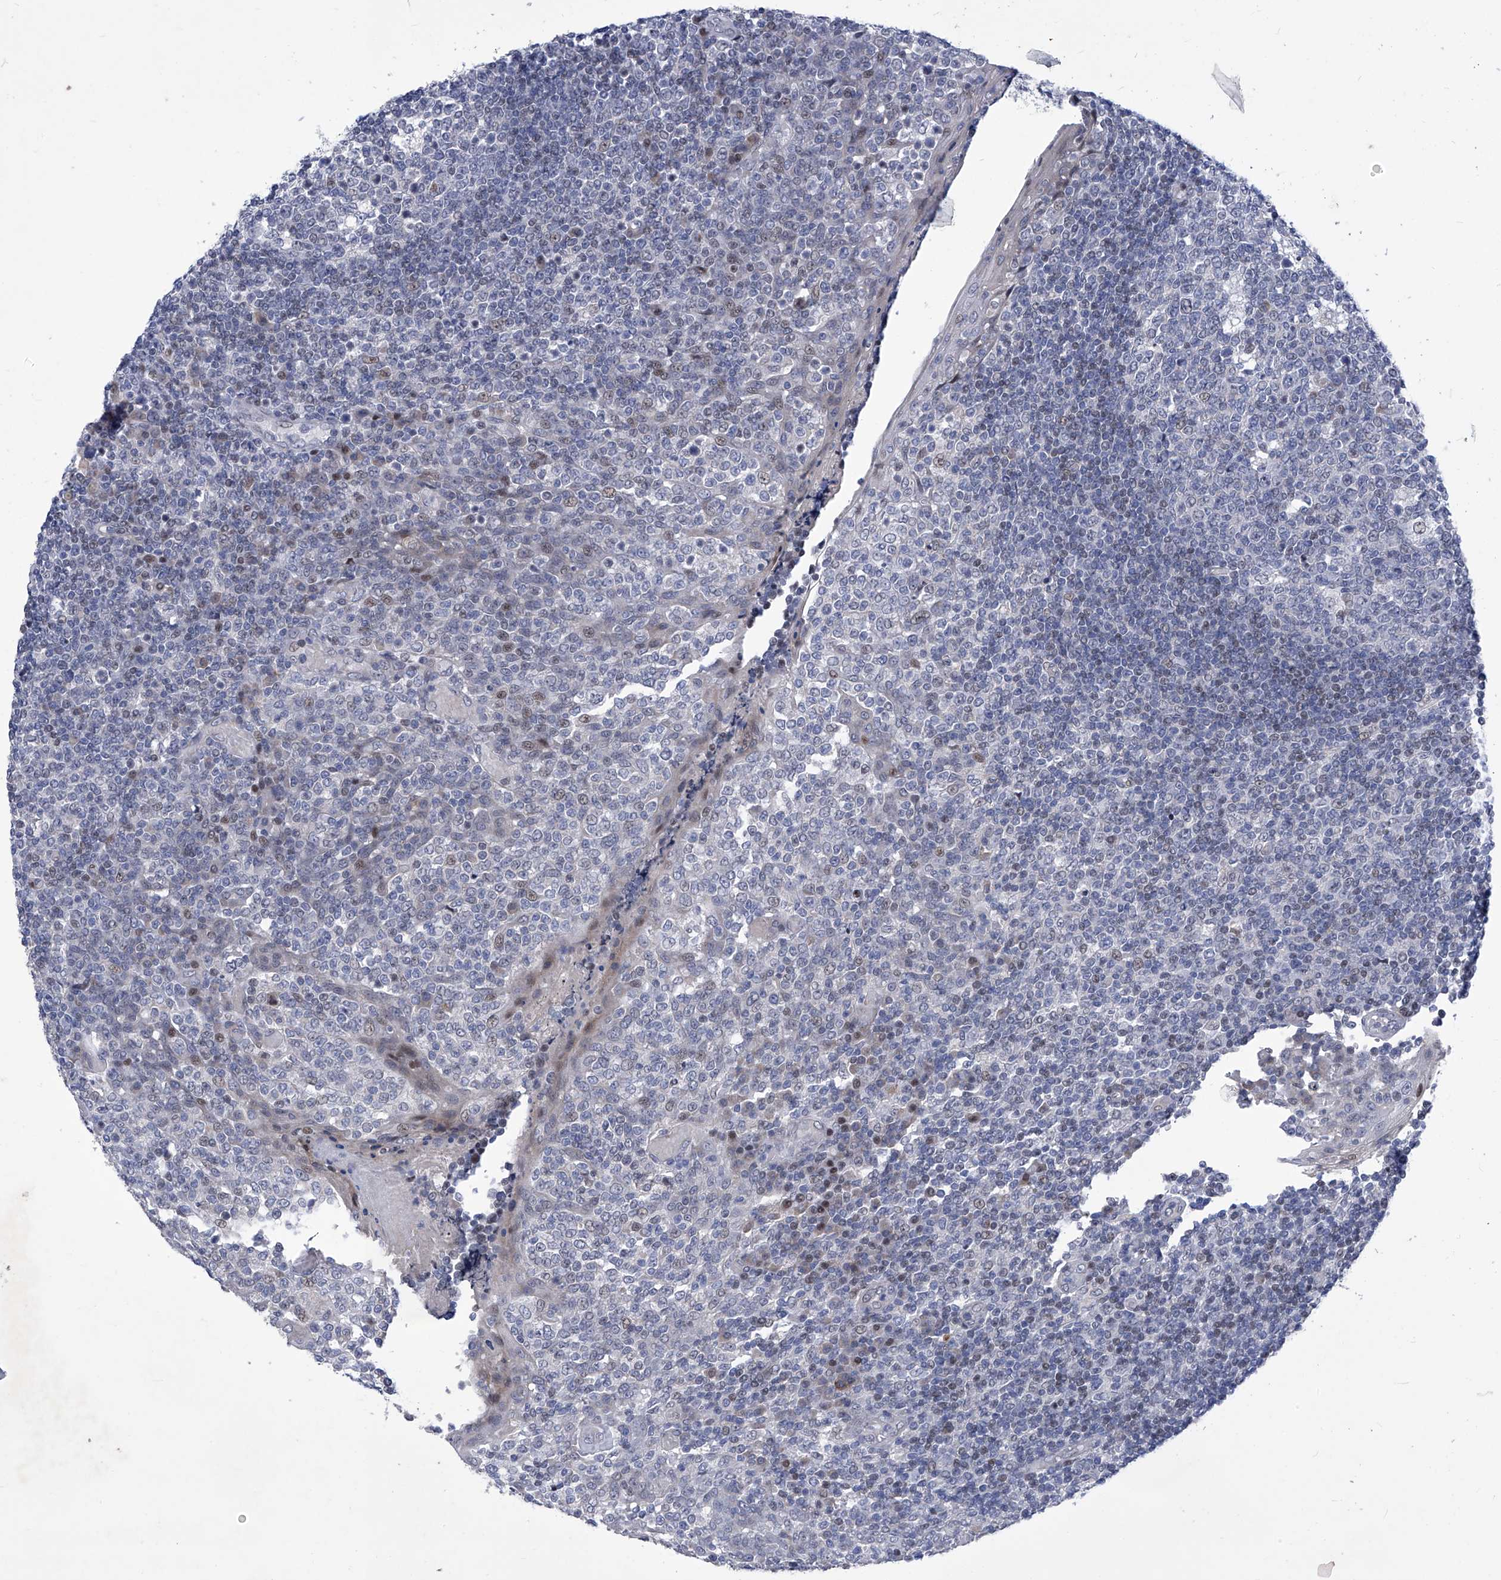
{"staining": {"intensity": "weak", "quantity": "<25%", "location": "nuclear"}, "tissue": "tonsil", "cell_type": "Germinal center cells", "image_type": "normal", "snomed": [{"axis": "morphology", "description": "Normal tissue, NOS"}, {"axis": "topography", "description": "Tonsil"}], "caption": "Immunohistochemical staining of normal tonsil reveals no significant positivity in germinal center cells.", "gene": "NUFIP1", "patient": {"sex": "female", "age": 19}}